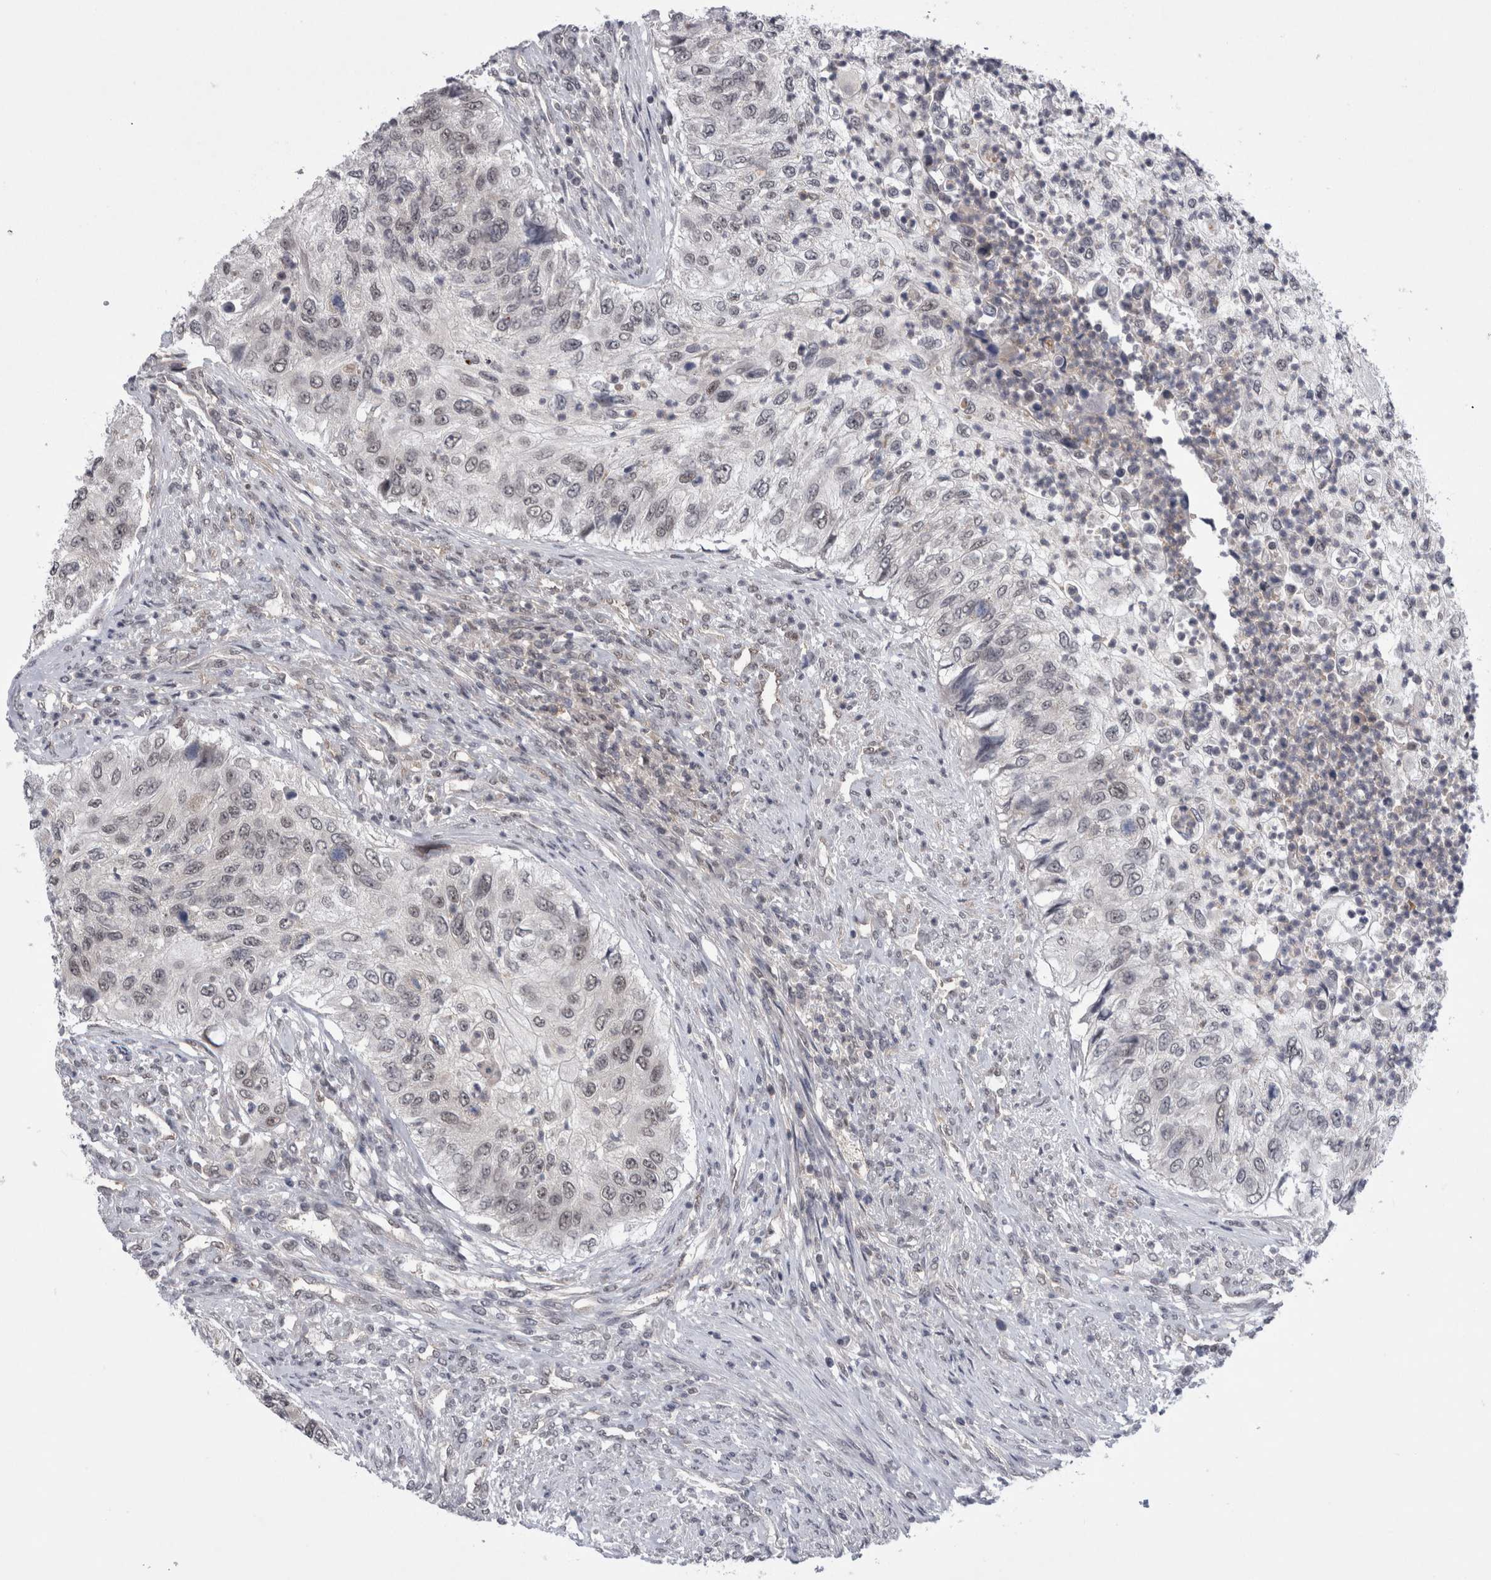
{"staining": {"intensity": "weak", "quantity": ">75%", "location": "nuclear"}, "tissue": "urothelial cancer", "cell_type": "Tumor cells", "image_type": "cancer", "snomed": [{"axis": "morphology", "description": "Urothelial carcinoma, High grade"}, {"axis": "topography", "description": "Urinary bladder"}], "caption": "Protein staining of urothelial carcinoma (high-grade) tissue reveals weak nuclear staining in about >75% of tumor cells.", "gene": "PSMB2", "patient": {"sex": "female", "age": 60}}